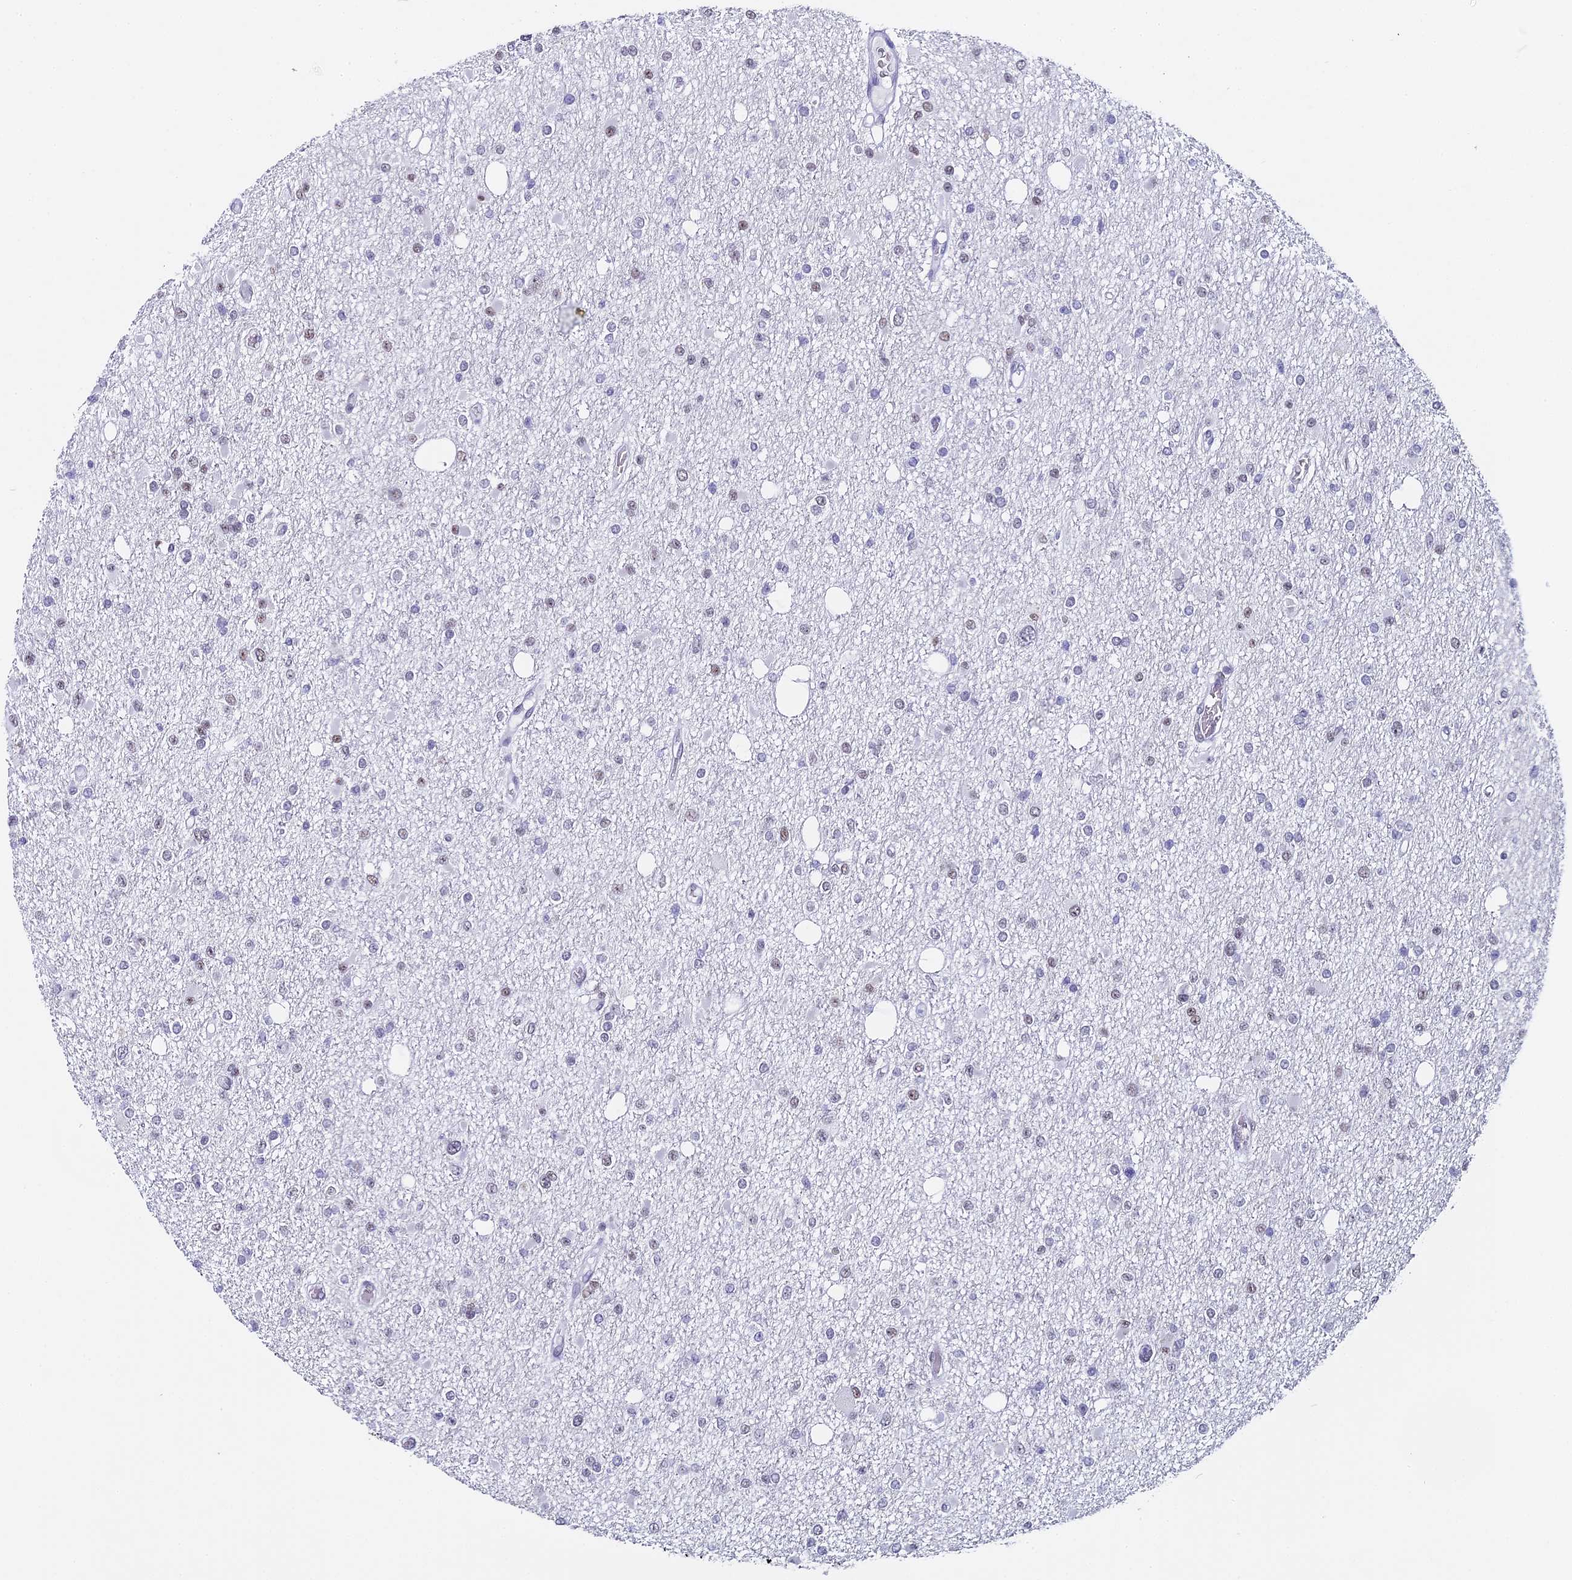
{"staining": {"intensity": "weak", "quantity": "<25%", "location": "nuclear"}, "tissue": "glioma", "cell_type": "Tumor cells", "image_type": "cancer", "snomed": [{"axis": "morphology", "description": "Glioma, malignant, Low grade"}, {"axis": "topography", "description": "Brain"}], "caption": "Histopathology image shows no significant protein expression in tumor cells of low-grade glioma (malignant).", "gene": "CD2BP2", "patient": {"sex": "female", "age": 22}}